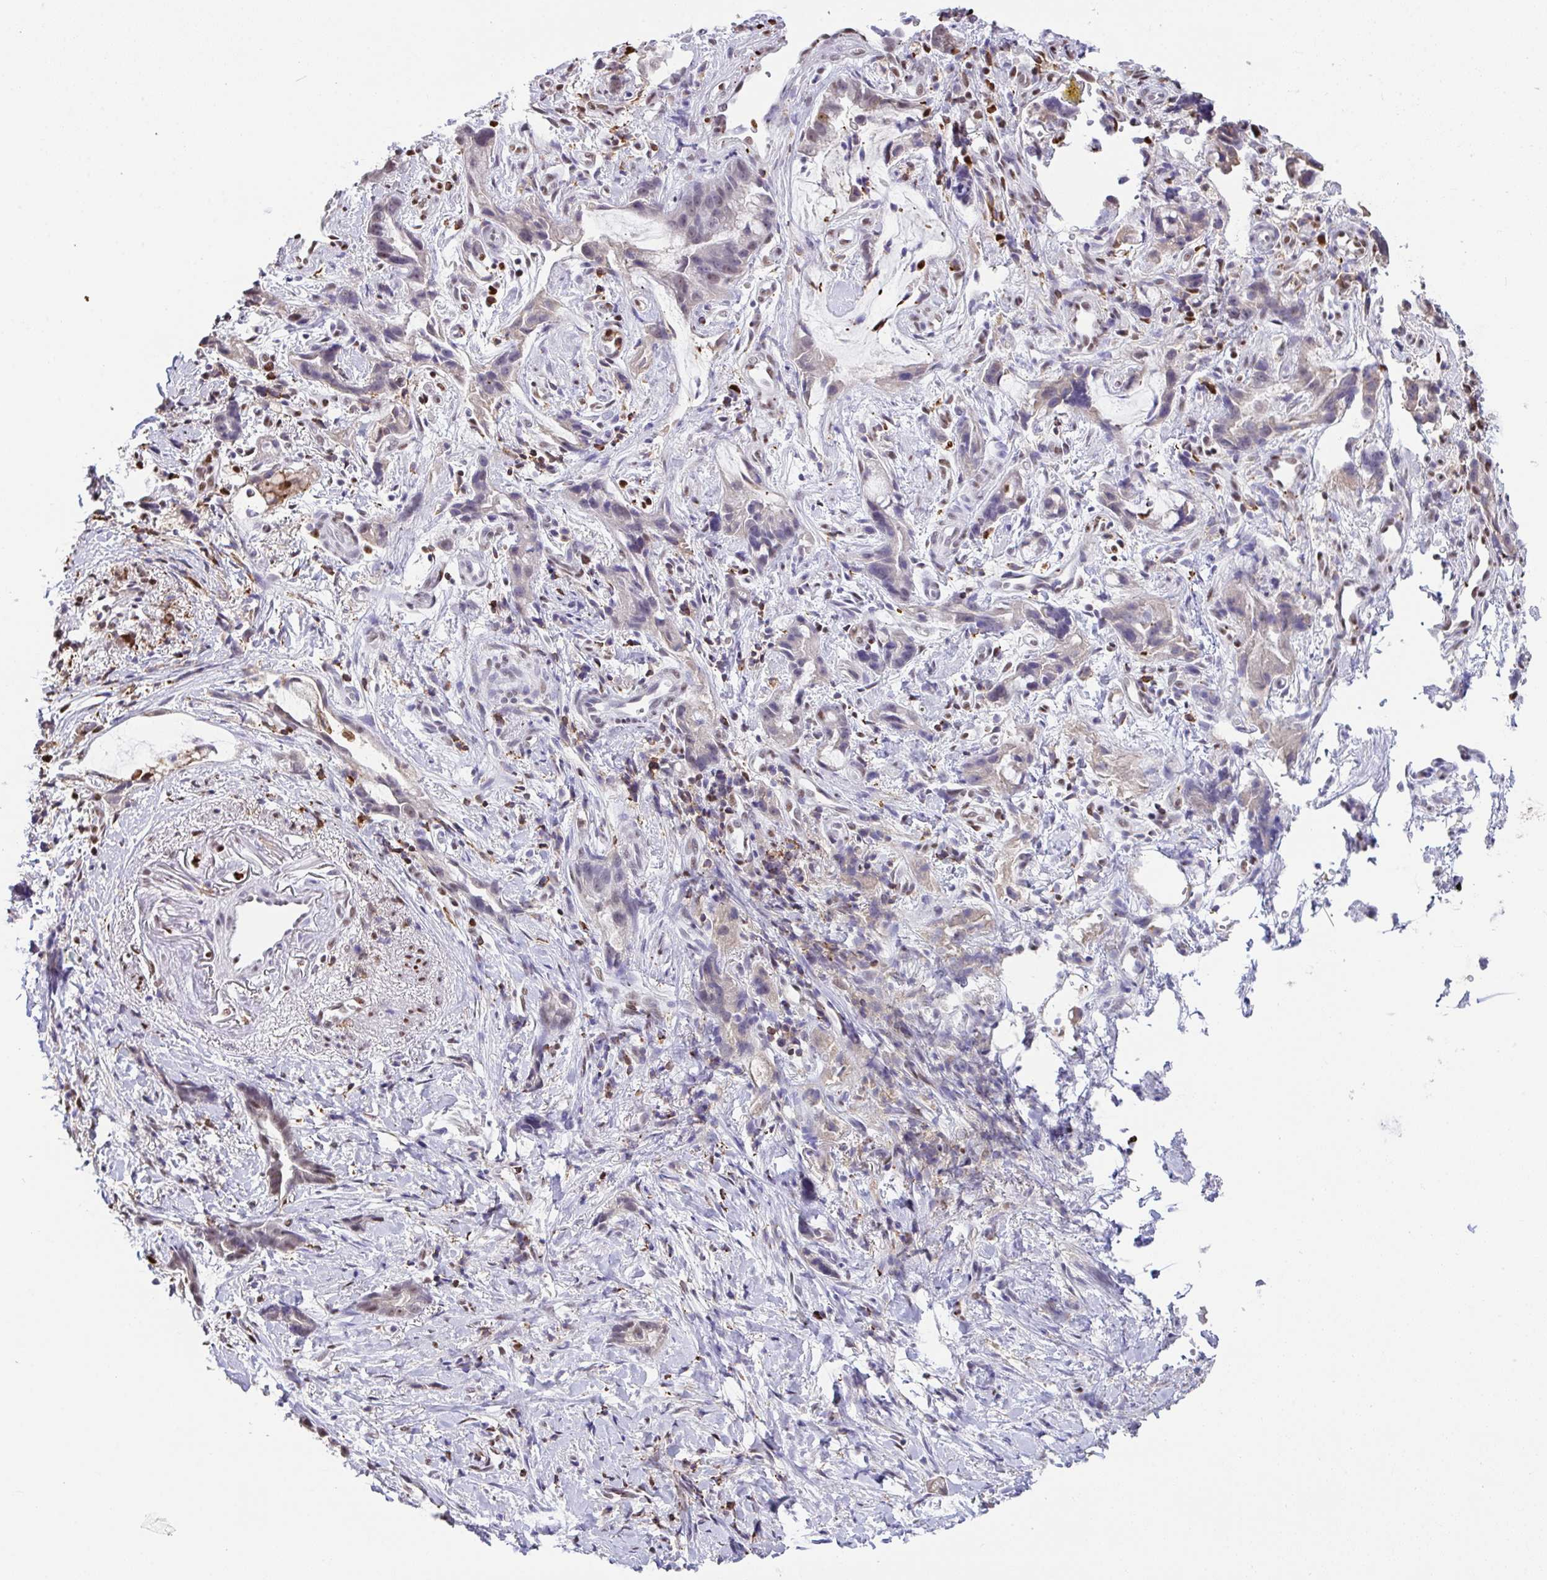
{"staining": {"intensity": "negative", "quantity": "none", "location": "none"}, "tissue": "stomach cancer", "cell_type": "Tumor cells", "image_type": "cancer", "snomed": [{"axis": "morphology", "description": "Adenocarcinoma, NOS"}, {"axis": "topography", "description": "Stomach"}], "caption": "A high-resolution micrograph shows immunohistochemistry staining of stomach cancer, which exhibits no significant expression in tumor cells.", "gene": "BTBD10", "patient": {"sex": "male", "age": 55}}